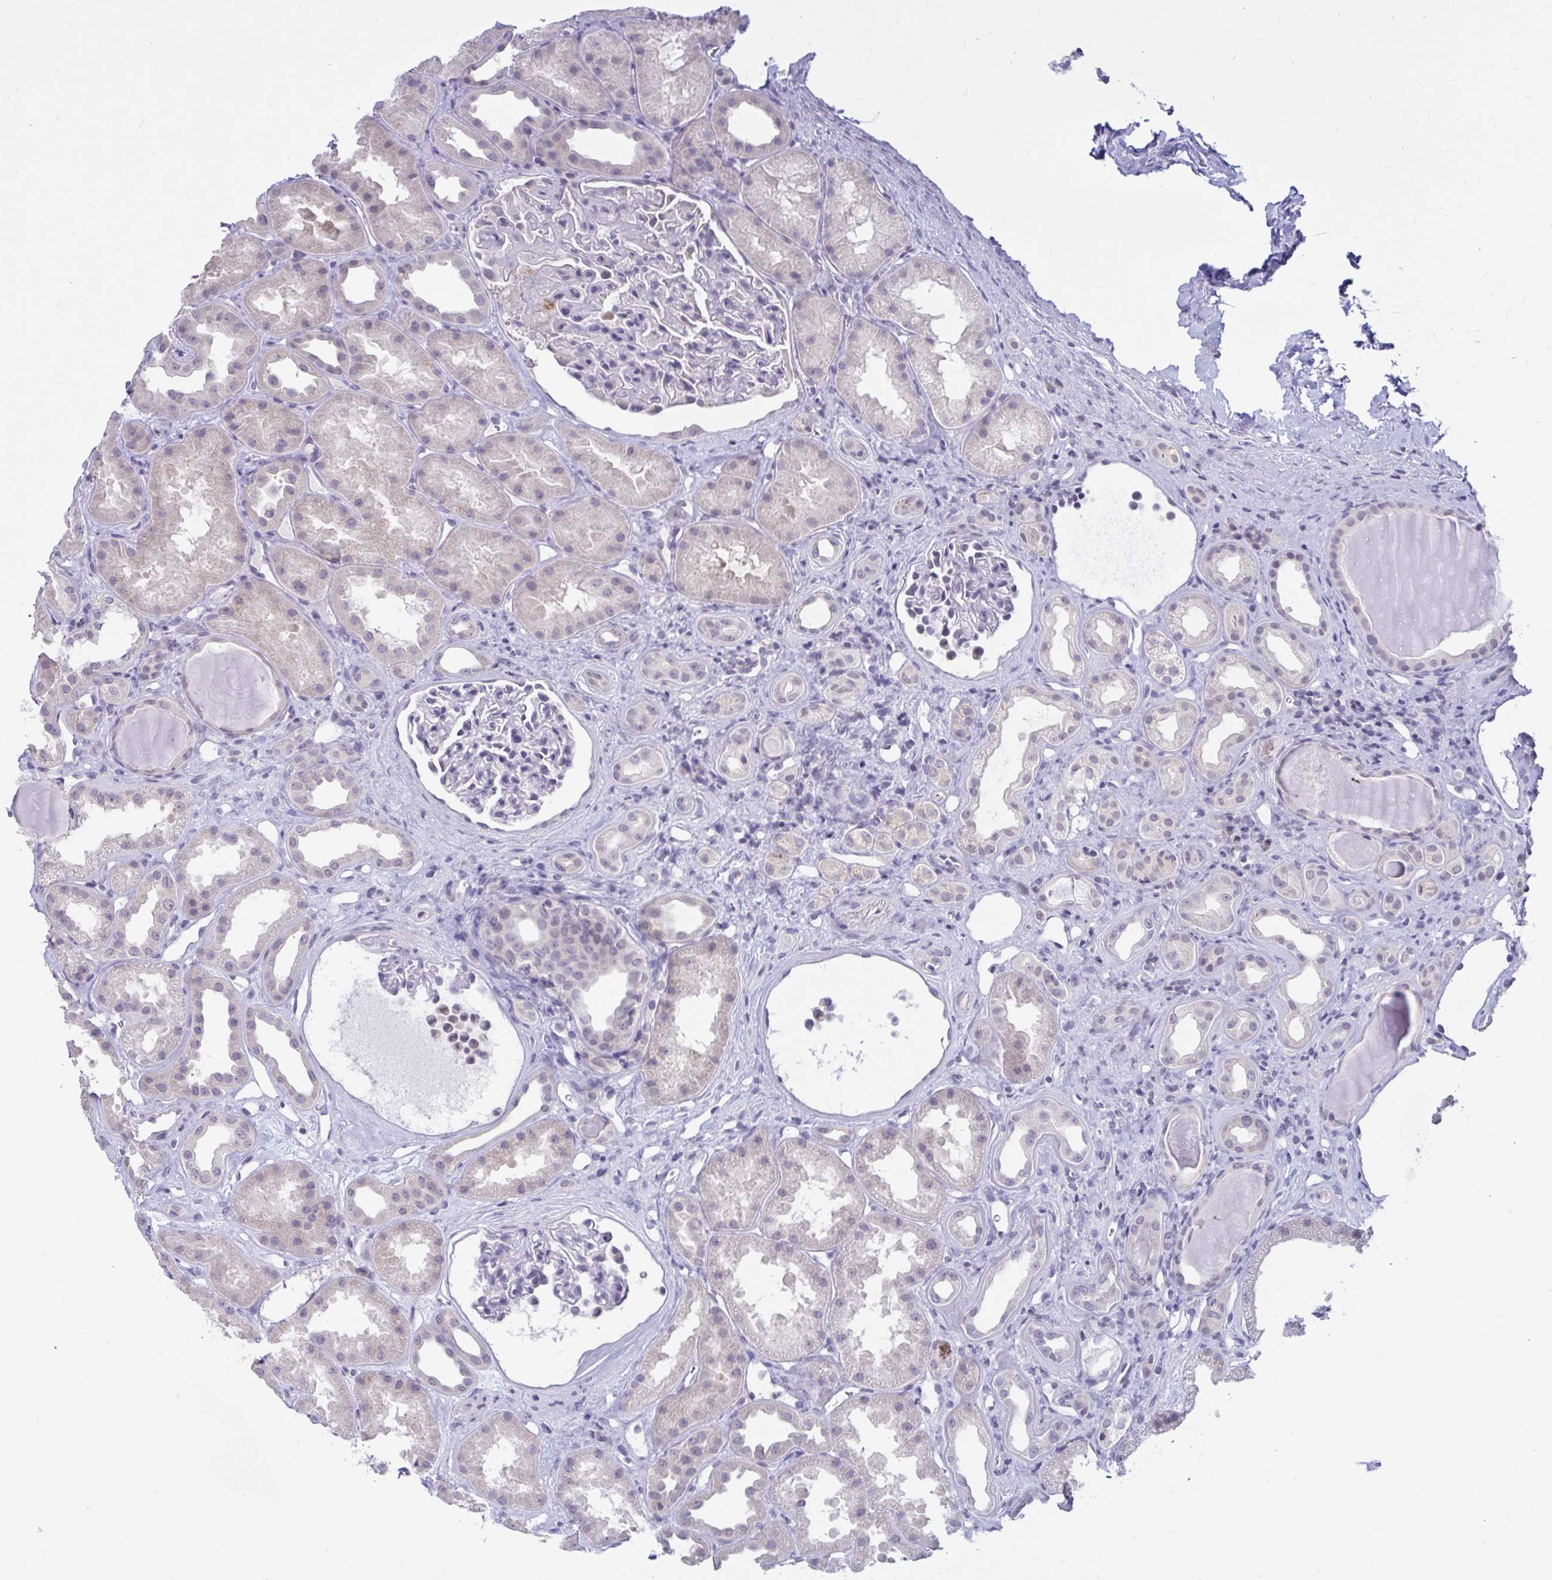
{"staining": {"intensity": "negative", "quantity": "none", "location": "none"}, "tissue": "kidney", "cell_type": "Cells in glomeruli", "image_type": "normal", "snomed": [{"axis": "morphology", "description": "Normal tissue, NOS"}, {"axis": "topography", "description": "Kidney"}], "caption": "Immunohistochemistry image of unremarkable kidney stained for a protein (brown), which exhibits no expression in cells in glomeruli.", "gene": "ARPP19", "patient": {"sex": "male", "age": 61}}